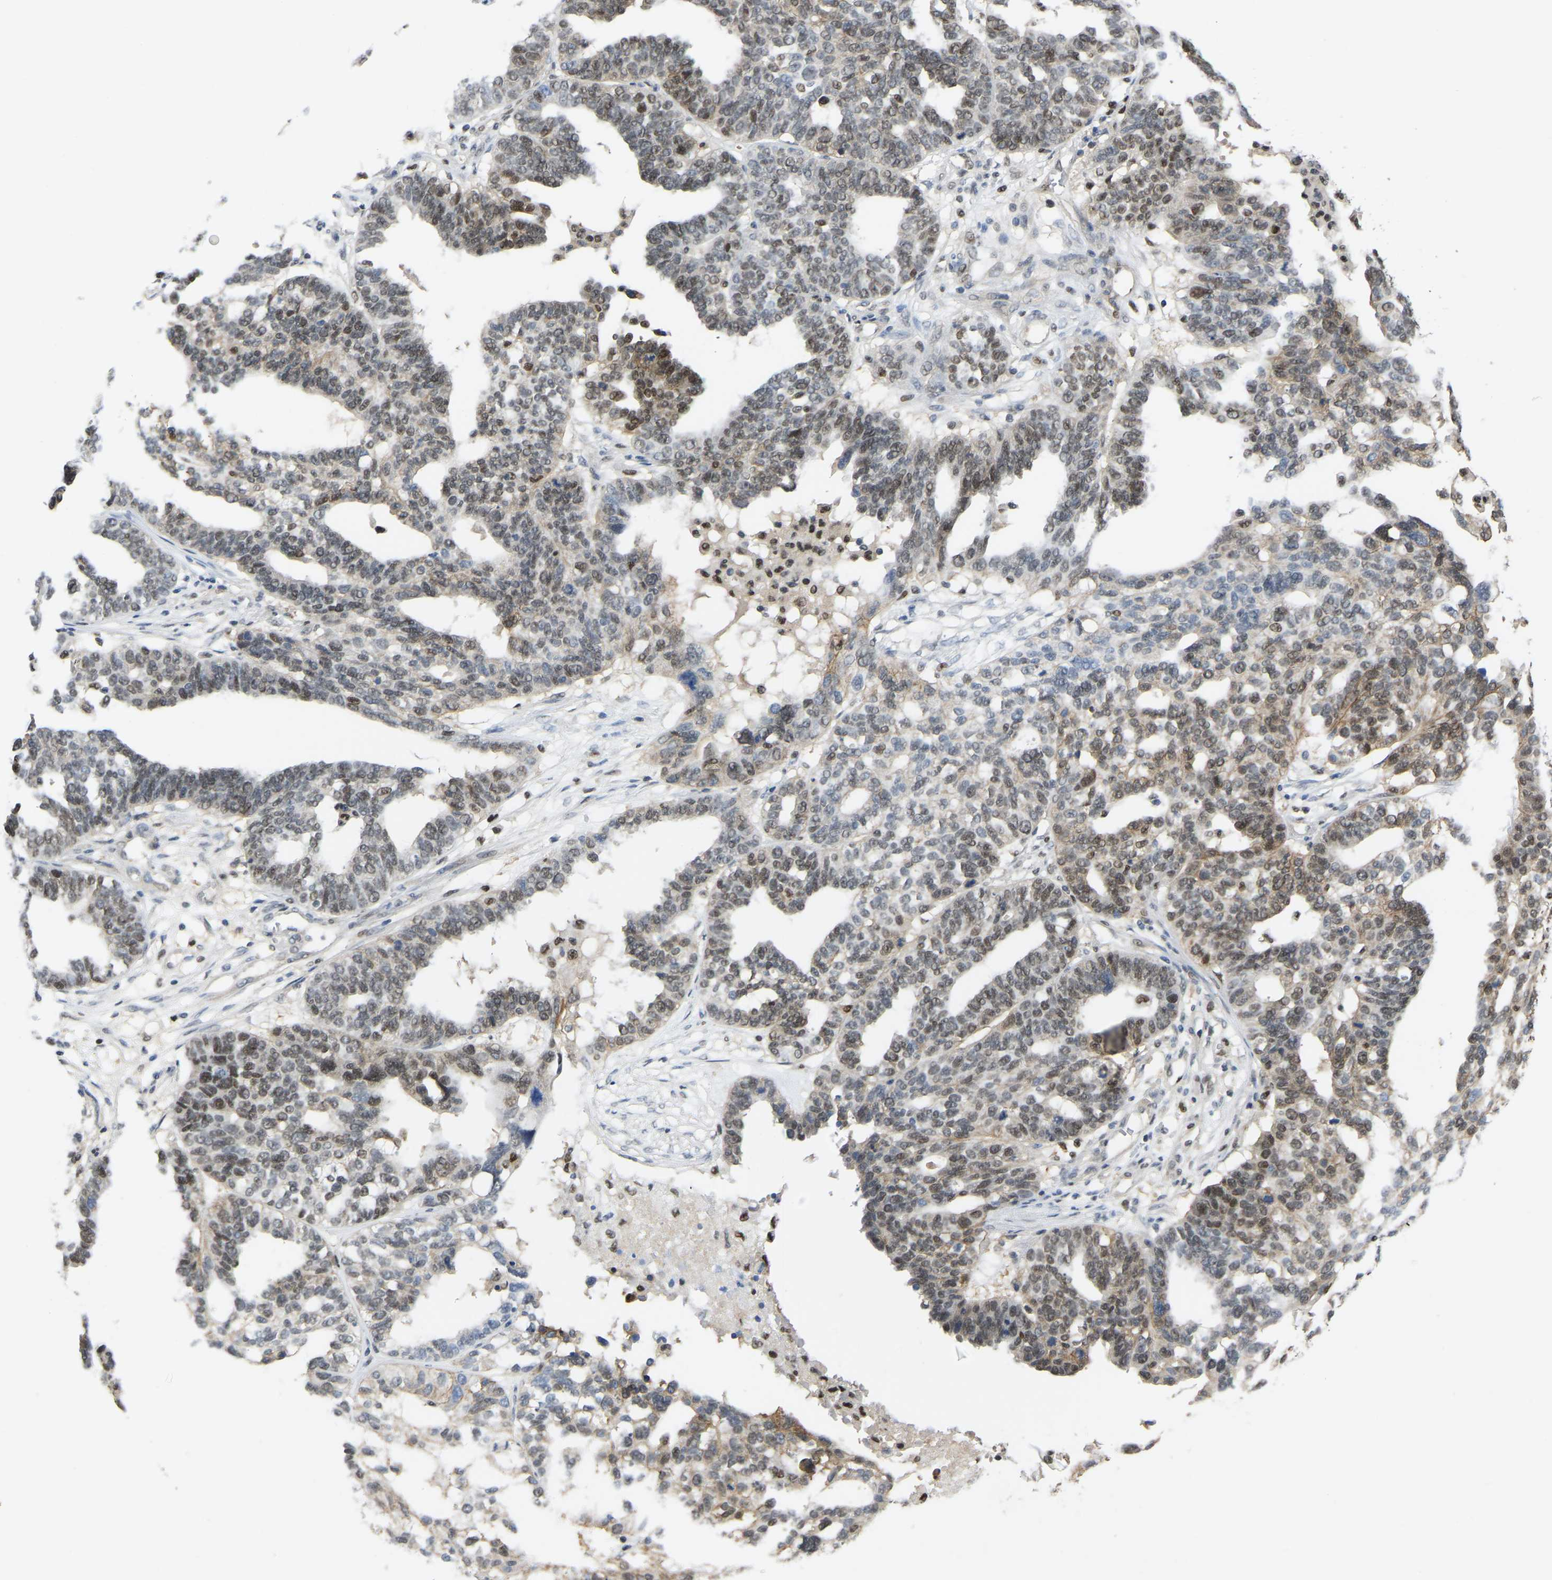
{"staining": {"intensity": "weak", "quantity": "25%-75%", "location": "nuclear"}, "tissue": "ovarian cancer", "cell_type": "Tumor cells", "image_type": "cancer", "snomed": [{"axis": "morphology", "description": "Cystadenocarcinoma, serous, NOS"}, {"axis": "topography", "description": "Ovary"}], "caption": "Immunohistochemical staining of ovarian cancer exhibits low levels of weak nuclear expression in about 25%-75% of tumor cells.", "gene": "KLRG2", "patient": {"sex": "female", "age": 59}}